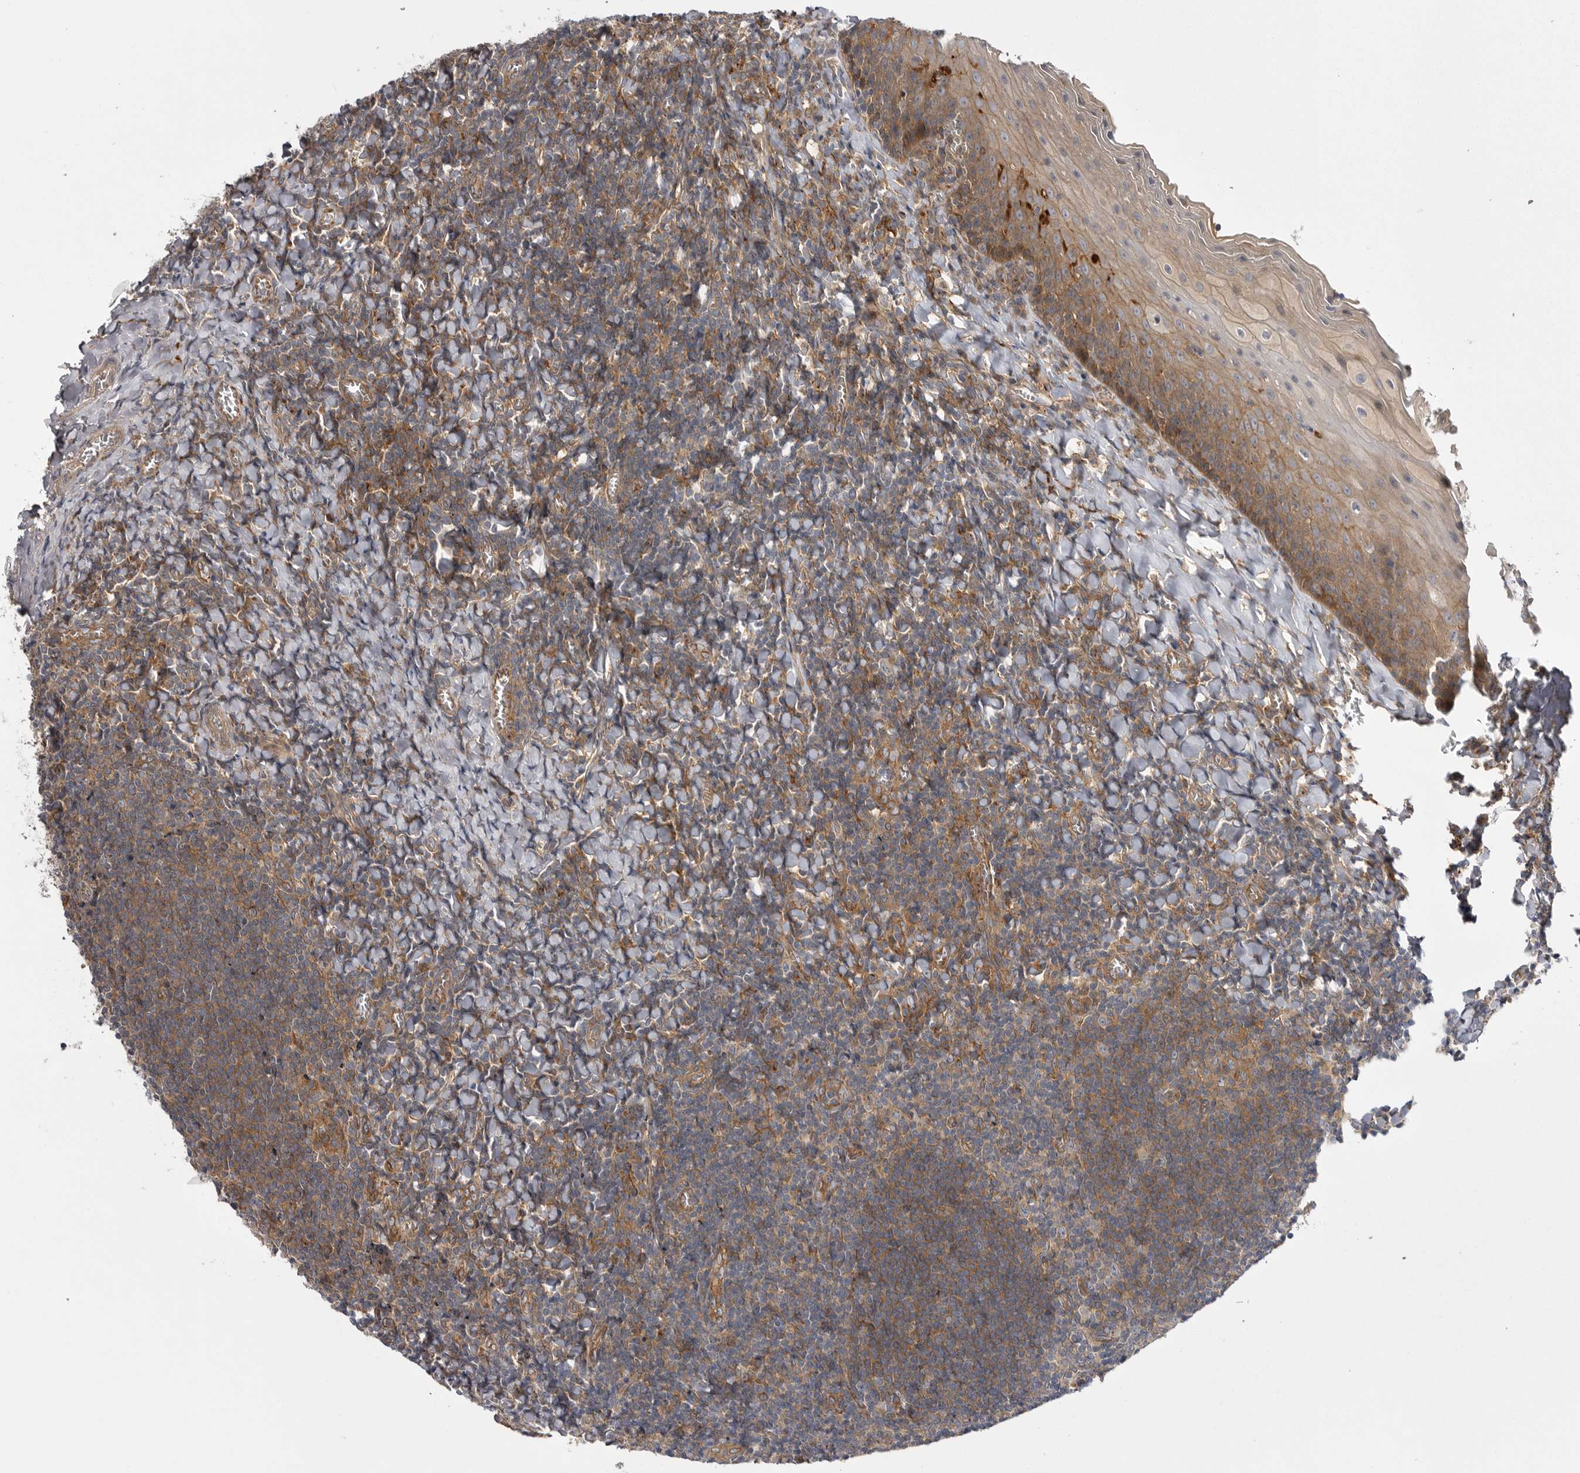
{"staining": {"intensity": "moderate", "quantity": "25%-75%", "location": "cytoplasmic/membranous"}, "tissue": "tonsil", "cell_type": "Germinal center cells", "image_type": "normal", "snomed": [{"axis": "morphology", "description": "Normal tissue, NOS"}, {"axis": "topography", "description": "Tonsil"}], "caption": "This photomicrograph displays IHC staining of normal human tonsil, with medium moderate cytoplasmic/membranous positivity in approximately 25%-75% of germinal center cells.", "gene": "OSBPL9", "patient": {"sex": "male", "age": 27}}